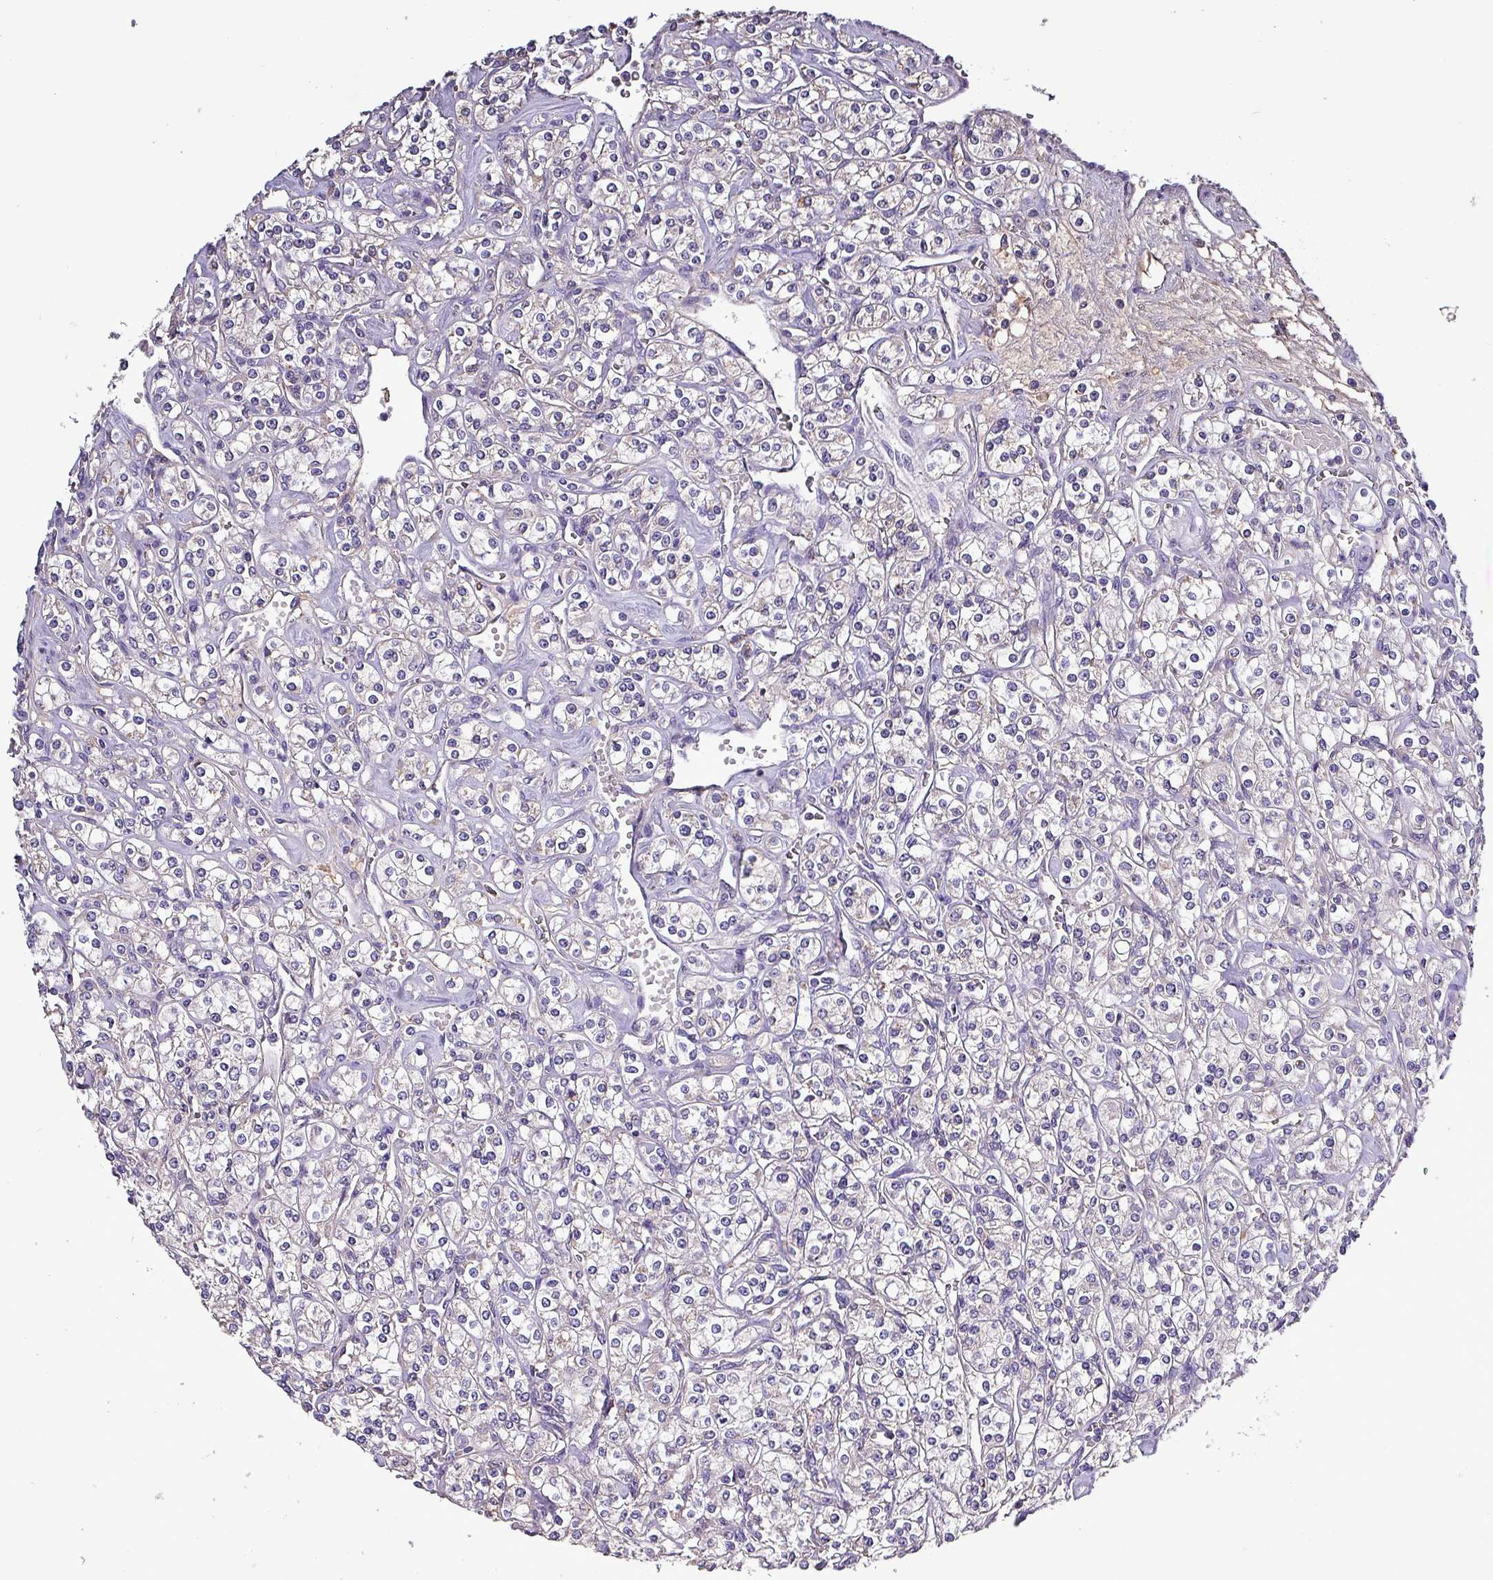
{"staining": {"intensity": "negative", "quantity": "none", "location": "none"}, "tissue": "renal cancer", "cell_type": "Tumor cells", "image_type": "cancer", "snomed": [{"axis": "morphology", "description": "Adenocarcinoma, NOS"}, {"axis": "topography", "description": "Kidney"}], "caption": "Immunohistochemistry (IHC) image of human renal cancer (adenocarcinoma) stained for a protein (brown), which shows no positivity in tumor cells.", "gene": "HTRA4", "patient": {"sex": "male", "age": 77}}